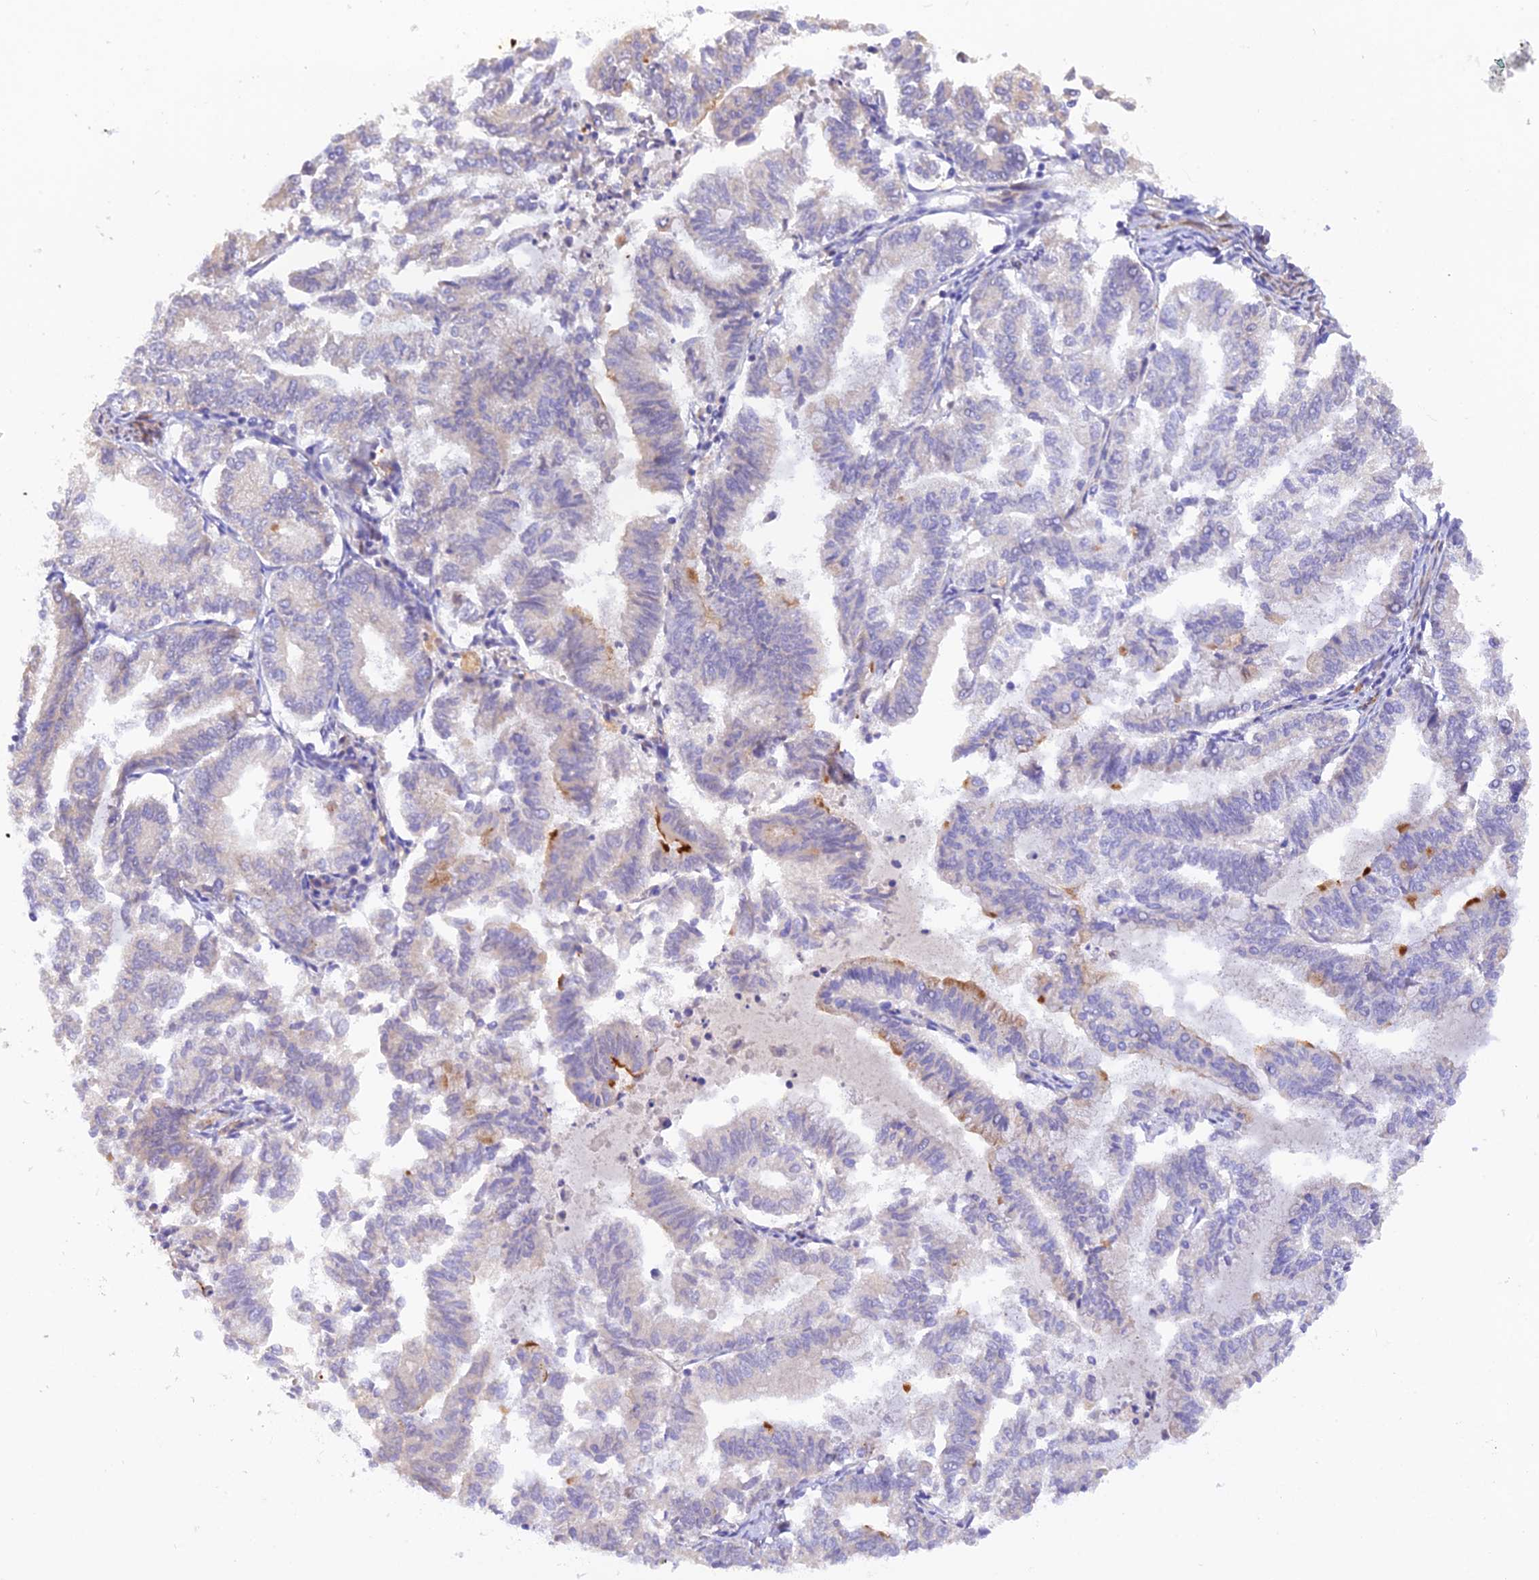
{"staining": {"intensity": "negative", "quantity": "none", "location": "none"}, "tissue": "endometrial cancer", "cell_type": "Tumor cells", "image_type": "cancer", "snomed": [{"axis": "morphology", "description": "Adenocarcinoma, NOS"}, {"axis": "topography", "description": "Endometrium"}], "caption": "Tumor cells show no significant protein expression in endometrial adenocarcinoma. The staining is performed using DAB (3,3'-diaminobenzidine) brown chromogen with nuclei counter-stained in using hematoxylin.", "gene": "WDFY4", "patient": {"sex": "female", "age": 79}}